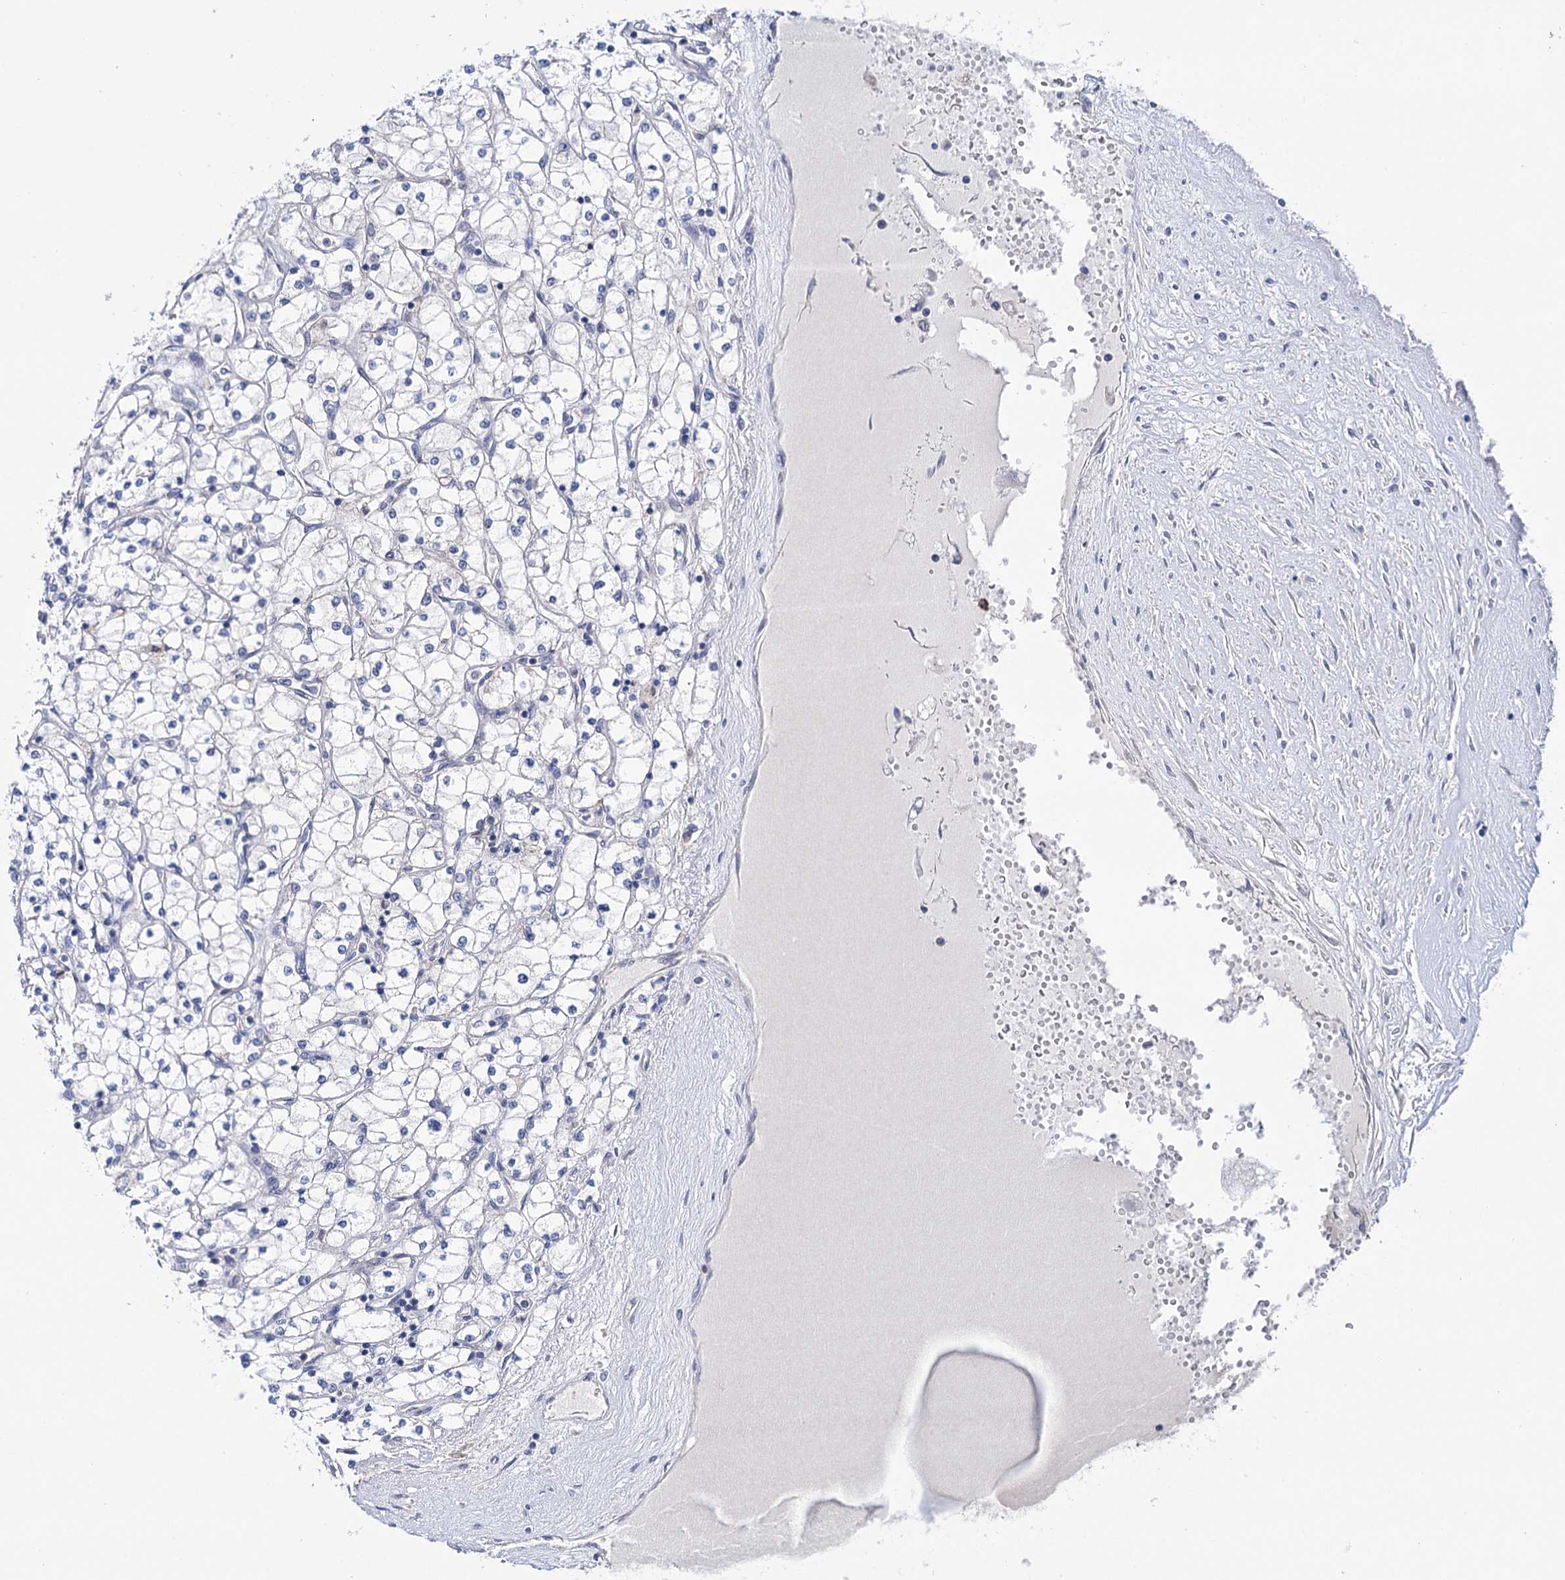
{"staining": {"intensity": "negative", "quantity": "none", "location": "none"}, "tissue": "renal cancer", "cell_type": "Tumor cells", "image_type": "cancer", "snomed": [{"axis": "morphology", "description": "Adenocarcinoma, NOS"}, {"axis": "topography", "description": "Kidney"}], "caption": "Tumor cells are negative for brown protein staining in renal cancer (adenocarcinoma).", "gene": "SUCLA2", "patient": {"sex": "male", "age": 80}}